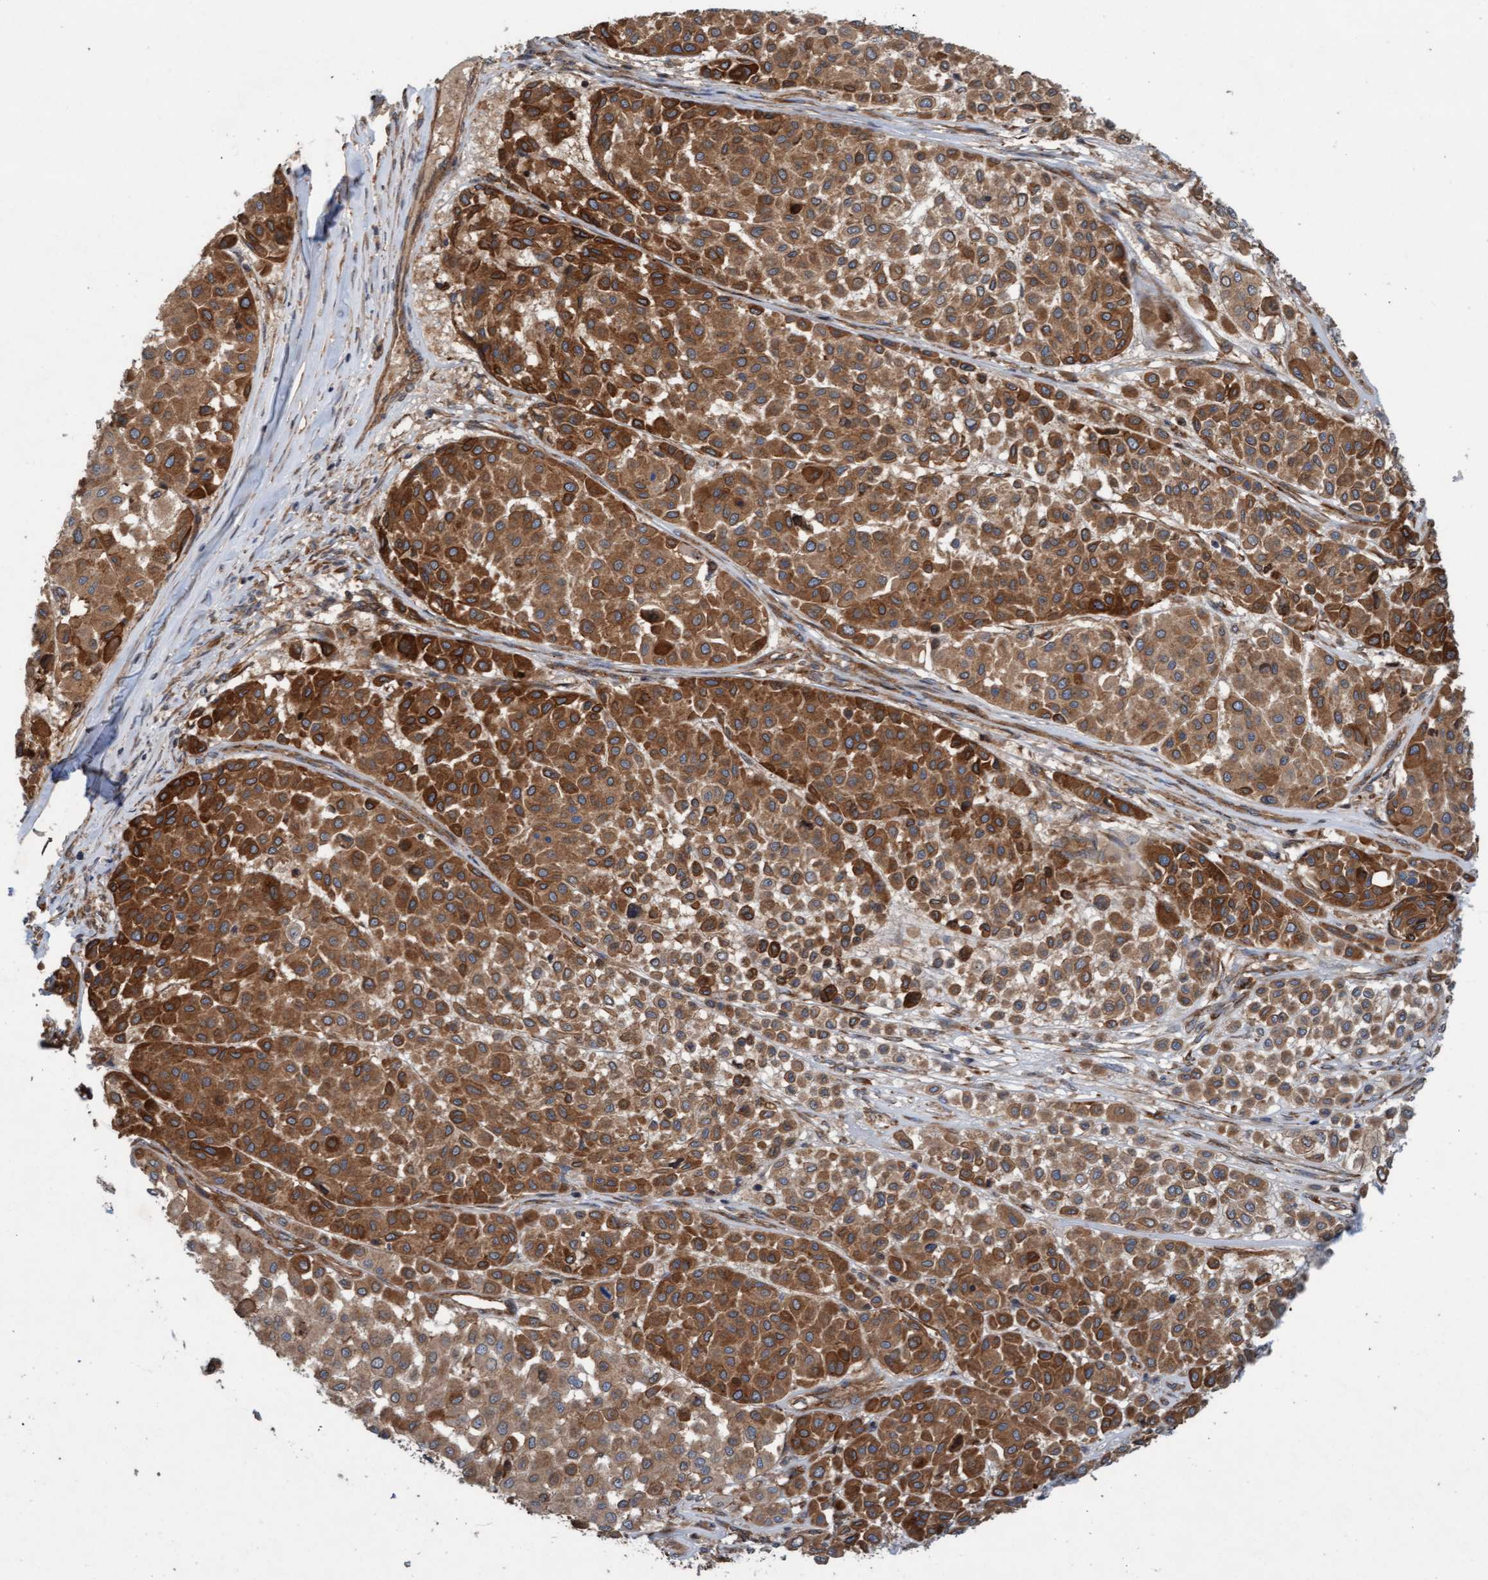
{"staining": {"intensity": "moderate", "quantity": ">75%", "location": "cytoplasmic/membranous"}, "tissue": "melanoma", "cell_type": "Tumor cells", "image_type": "cancer", "snomed": [{"axis": "morphology", "description": "Malignant melanoma, Metastatic site"}, {"axis": "topography", "description": "Soft tissue"}], "caption": "Melanoma was stained to show a protein in brown. There is medium levels of moderate cytoplasmic/membranous staining in about >75% of tumor cells. The protein of interest is shown in brown color, while the nuclei are stained blue.", "gene": "ERAL1", "patient": {"sex": "male", "age": 41}}